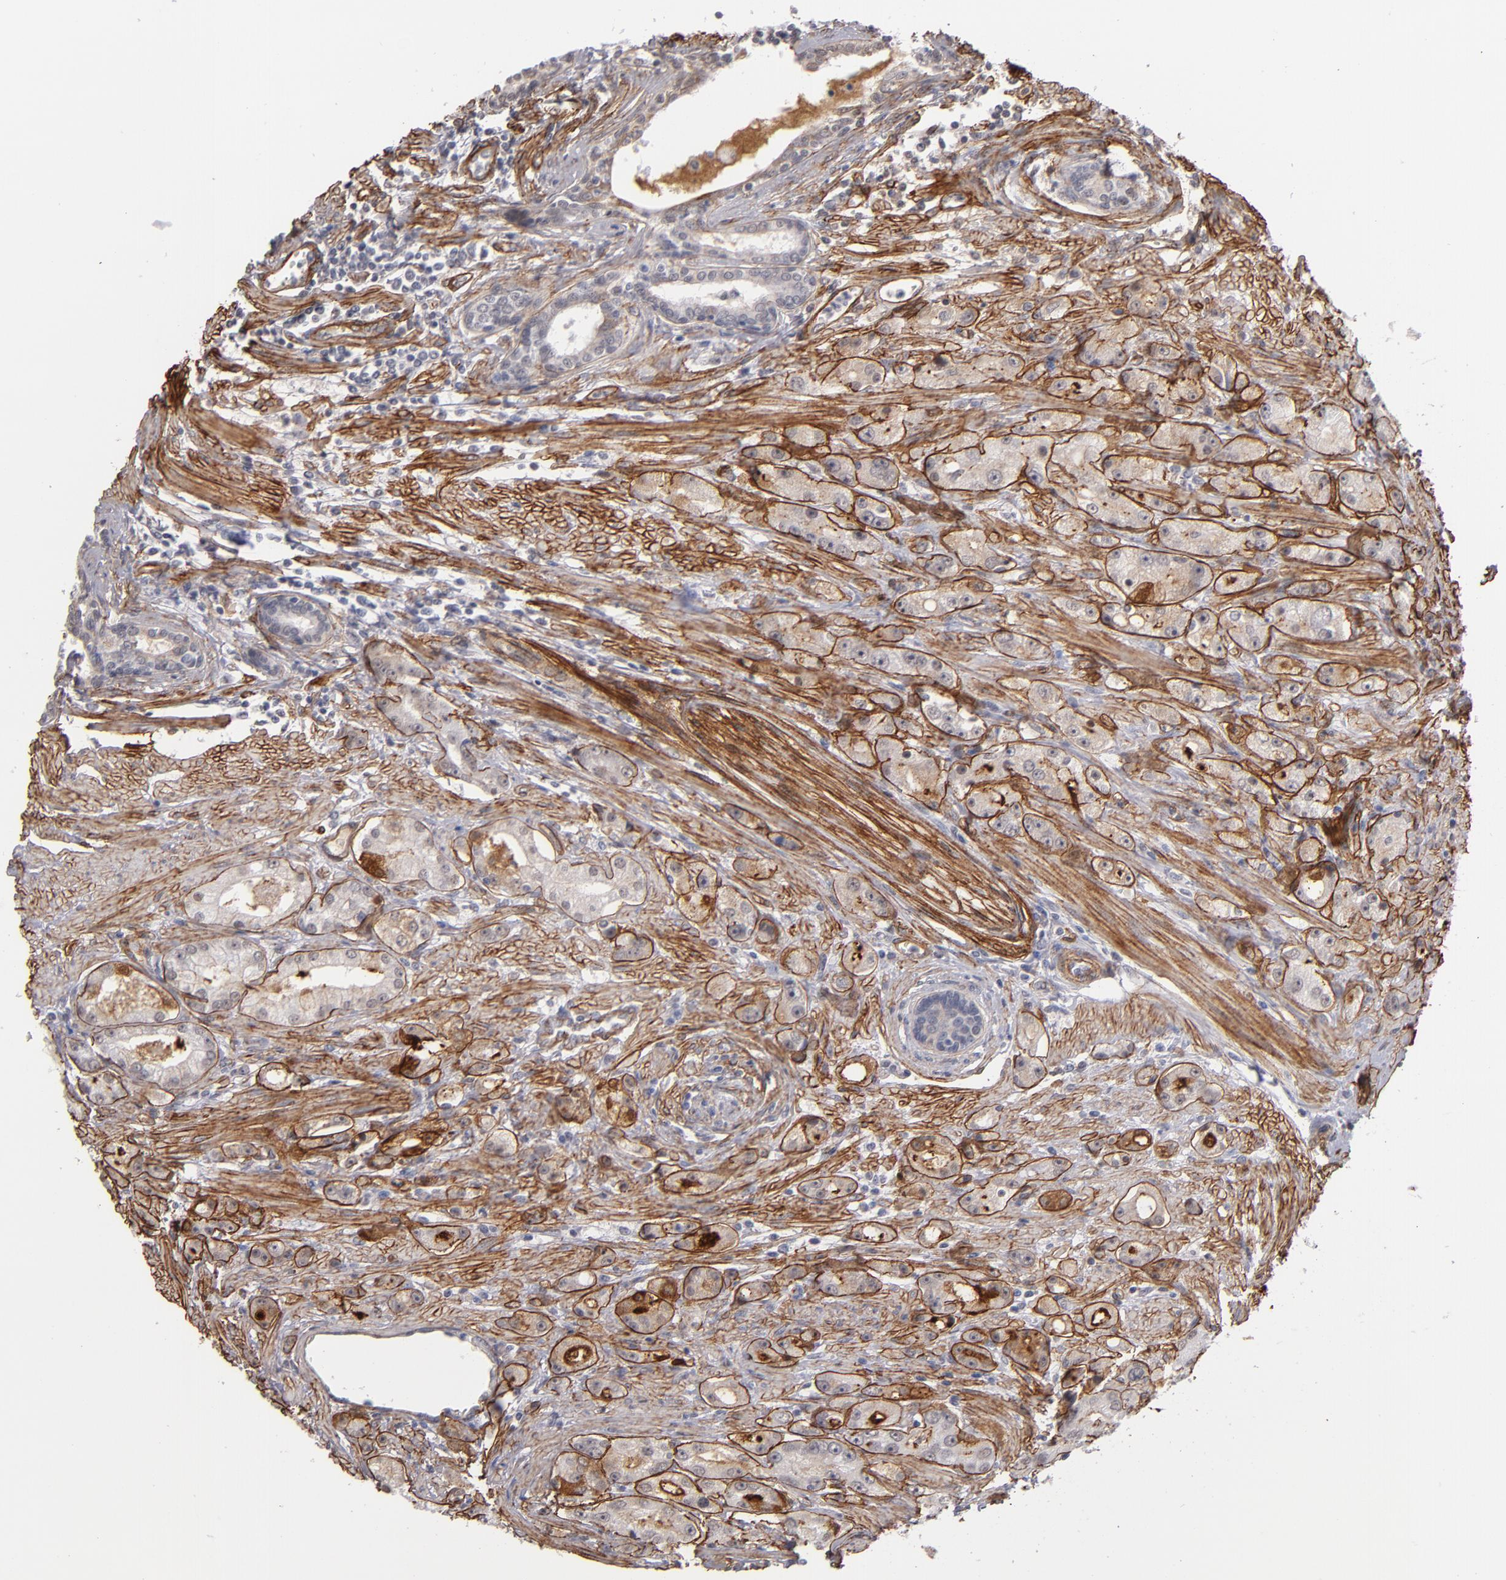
{"staining": {"intensity": "weak", "quantity": "<25%", "location": "cytoplasmic/membranous"}, "tissue": "prostate cancer", "cell_type": "Tumor cells", "image_type": "cancer", "snomed": [{"axis": "morphology", "description": "Adenocarcinoma, Medium grade"}, {"axis": "topography", "description": "Prostate"}], "caption": "Tumor cells are negative for brown protein staining in medium-grade adenocarcinoma (prostate). (Immunohistochemistry (ihc), brightfield microscopy, high magnification).", "gene": "LAMC1", "patient": {"sex": "male", "age": 72}}